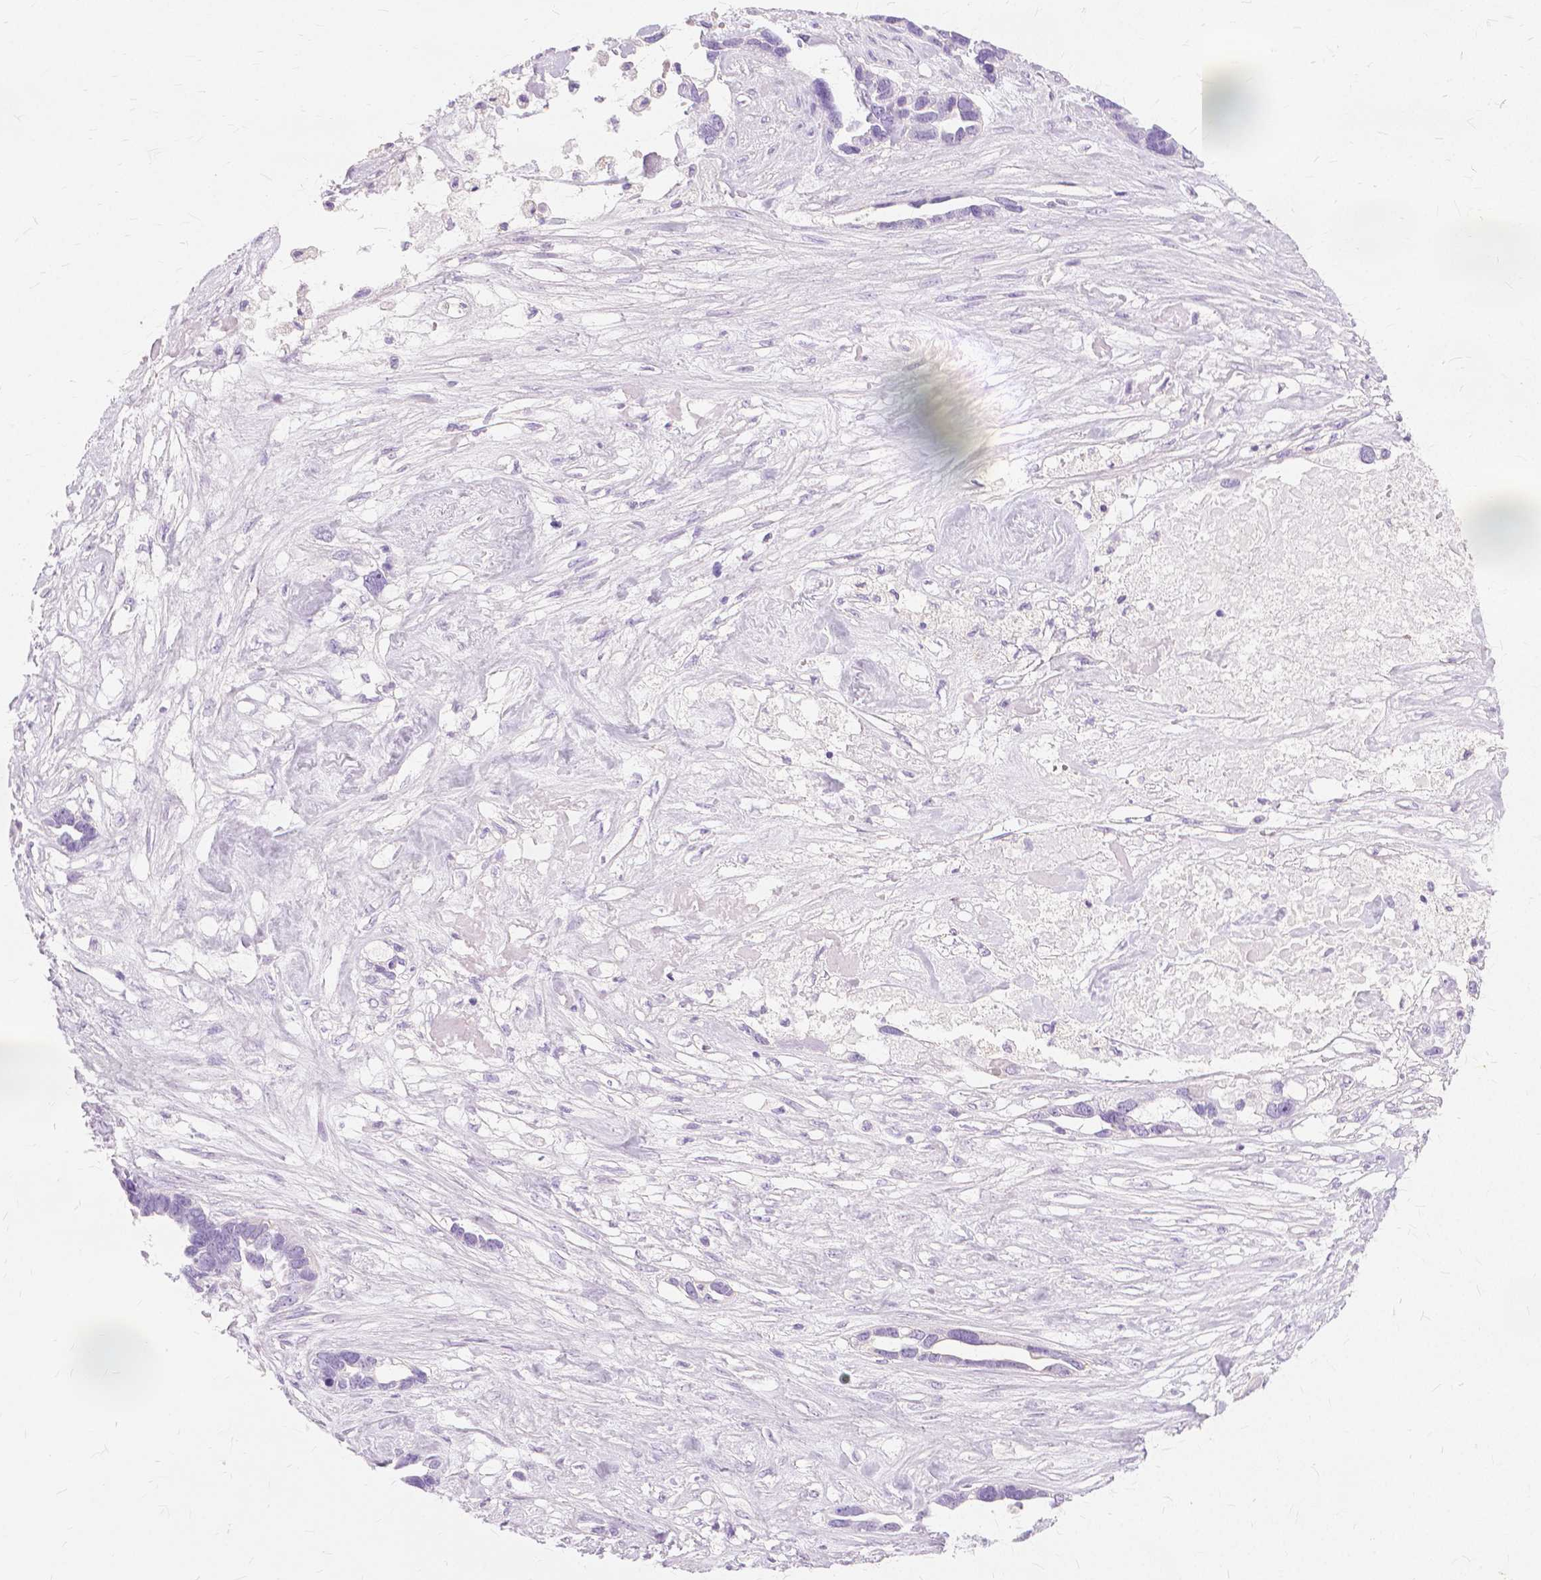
{"staining": {"intensity": "negative", "quantity": "none", "location": "none"}, "tissue": "ovarian cancer", "cell_type": "Tumor cells", "image_type": "cancer", "snomed": [{"axis": "morphology", "description": "Cystadenocarcinoma, serous, NOS"}, {"axis": "topography", "description": "Ovary"}], "caption": "A photomicrograph of human ovarian cancer is negative for staining in tumor cells. (DAB (3,3'-diaminobenzidine) IHC, high magnification).", "gene": "TGM1", "patient": {"sex": "female", "age": 54}}